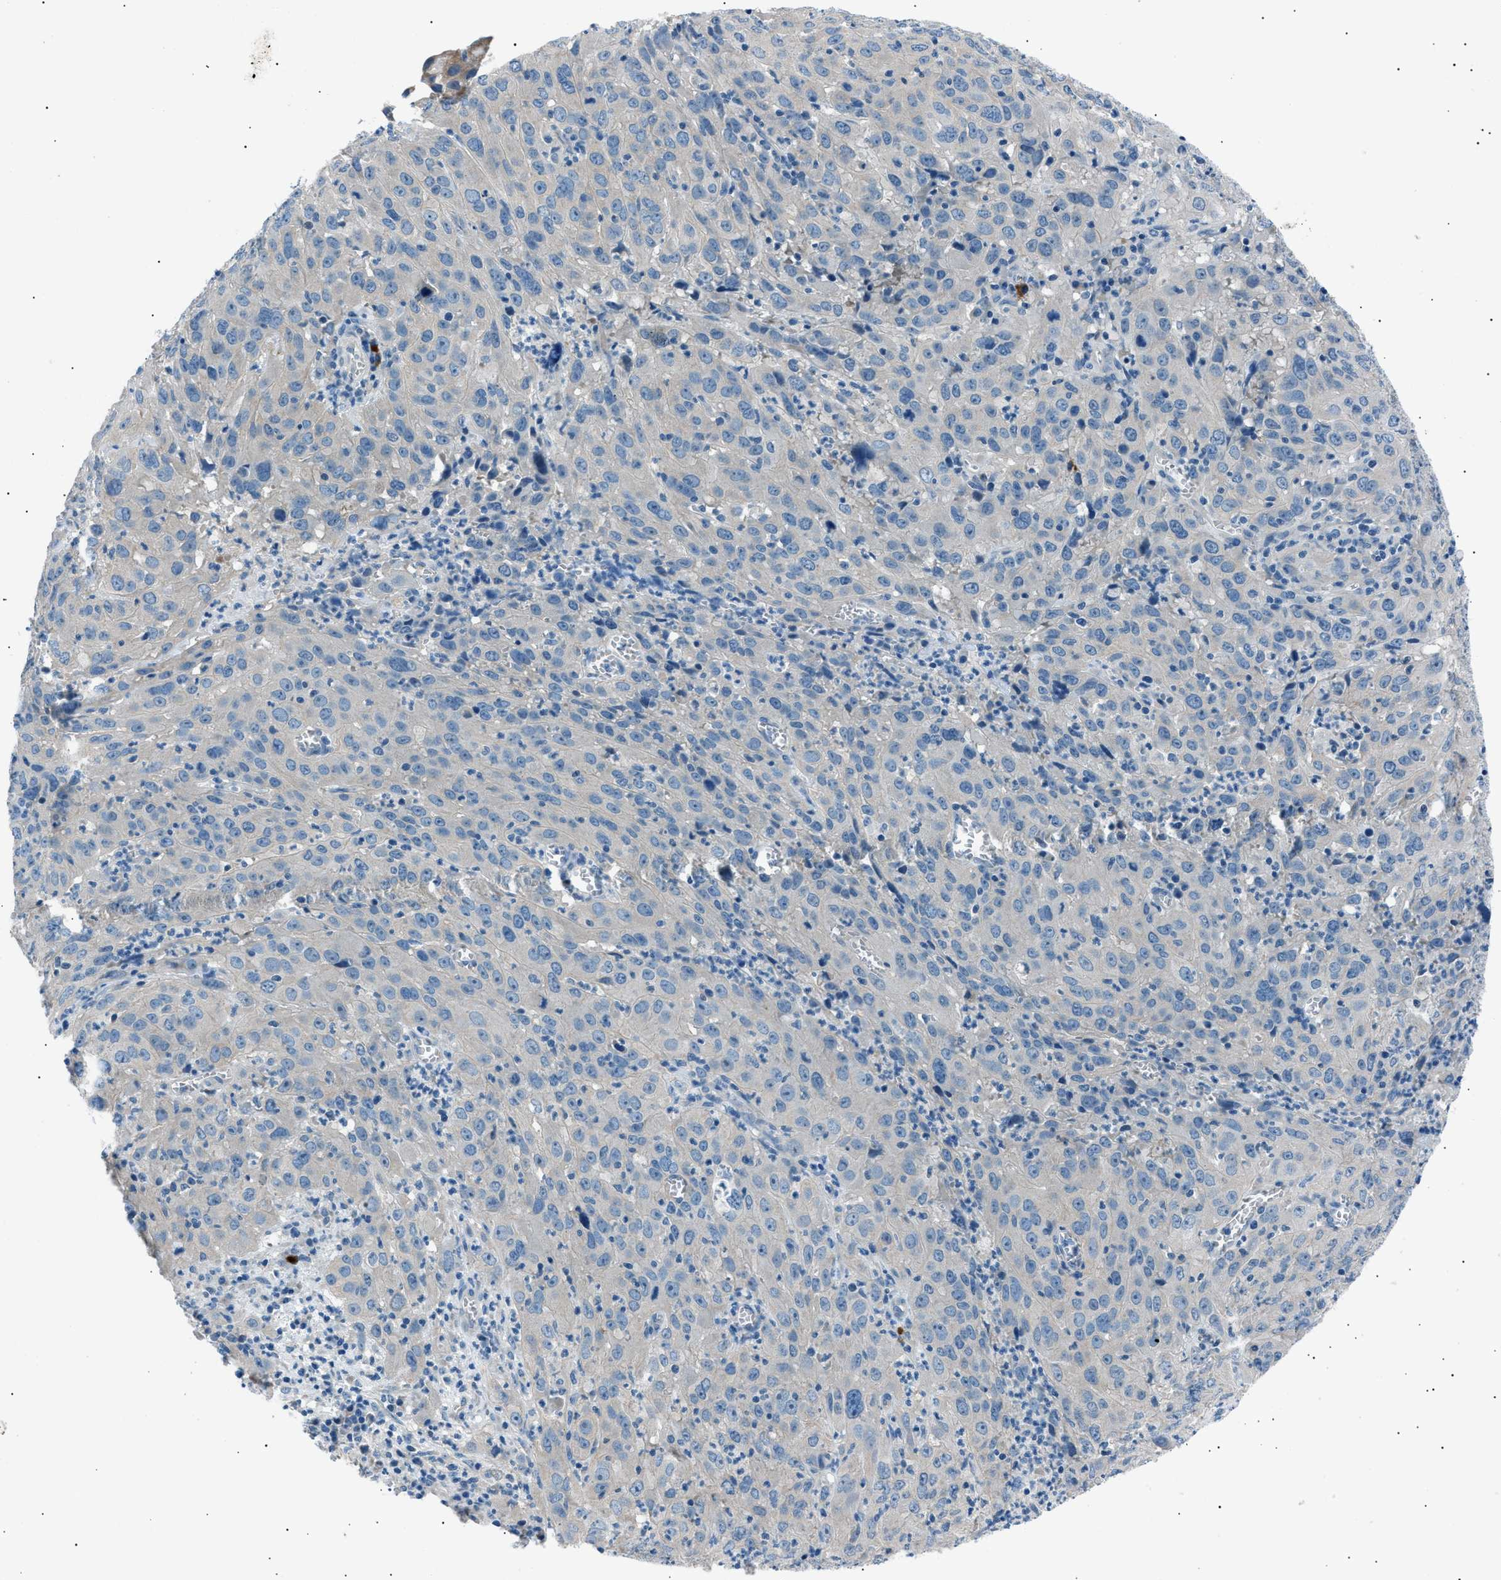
{"staining": {"intensity": "negative", "quantity": "none", "location": "none"}, "tissue": "cervical cancer", "cell_type": "Tumor cells", "image_type": "cancer", "snomed": [{"axis": "morphology", "description": "Squamous cell carcinoma, NOS"}, {"axis": "topography", "description": "Cervix"}], "caption": "Cervical squamous cell carcinoma was stained to show a protein in brown. There is no significant staining in tumor cells.", "gene": "LRRC37B", "patient": {"sex": "female", "age": 32}}